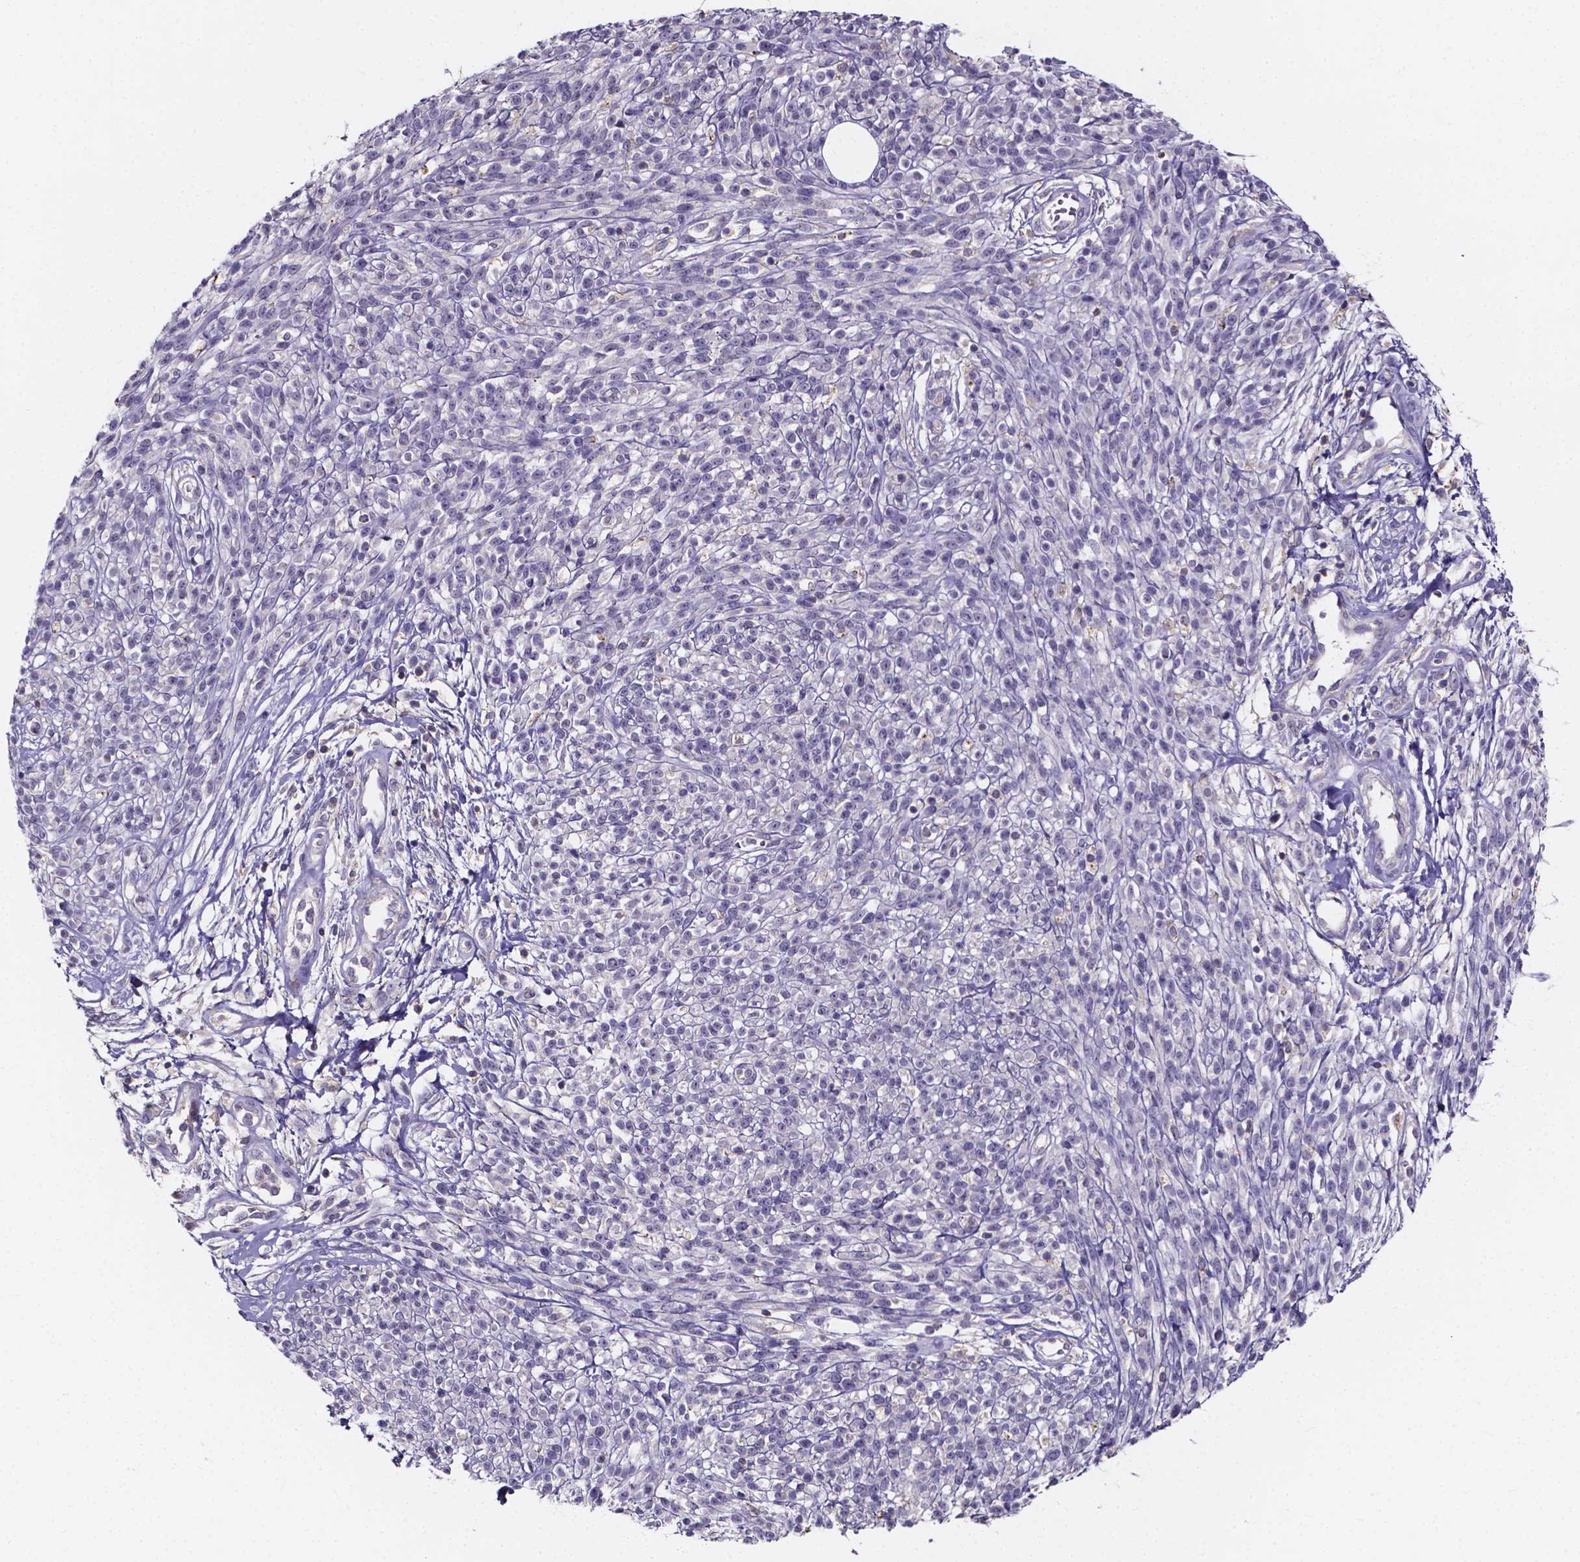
{"staining": {"intensity": "negative", "quantity": "none", "location": "none"}, "tissue": "melanoma", "cell_type": "Tumor cells", "image_type": "cancer", "snomed": [{"axis": "morphology", "description": "Malignant melanoma, NOS"}, {"axis": "topography", "description": "Skin"}, {"axis": "topography", "description": "Skin of trunk"}], "caption": "Immunohistochemistry of human melanoma demonstrates no staining in tumor cells.", "gene": "SPOCD1", "patient": {"sex": "male", "age": 74}}